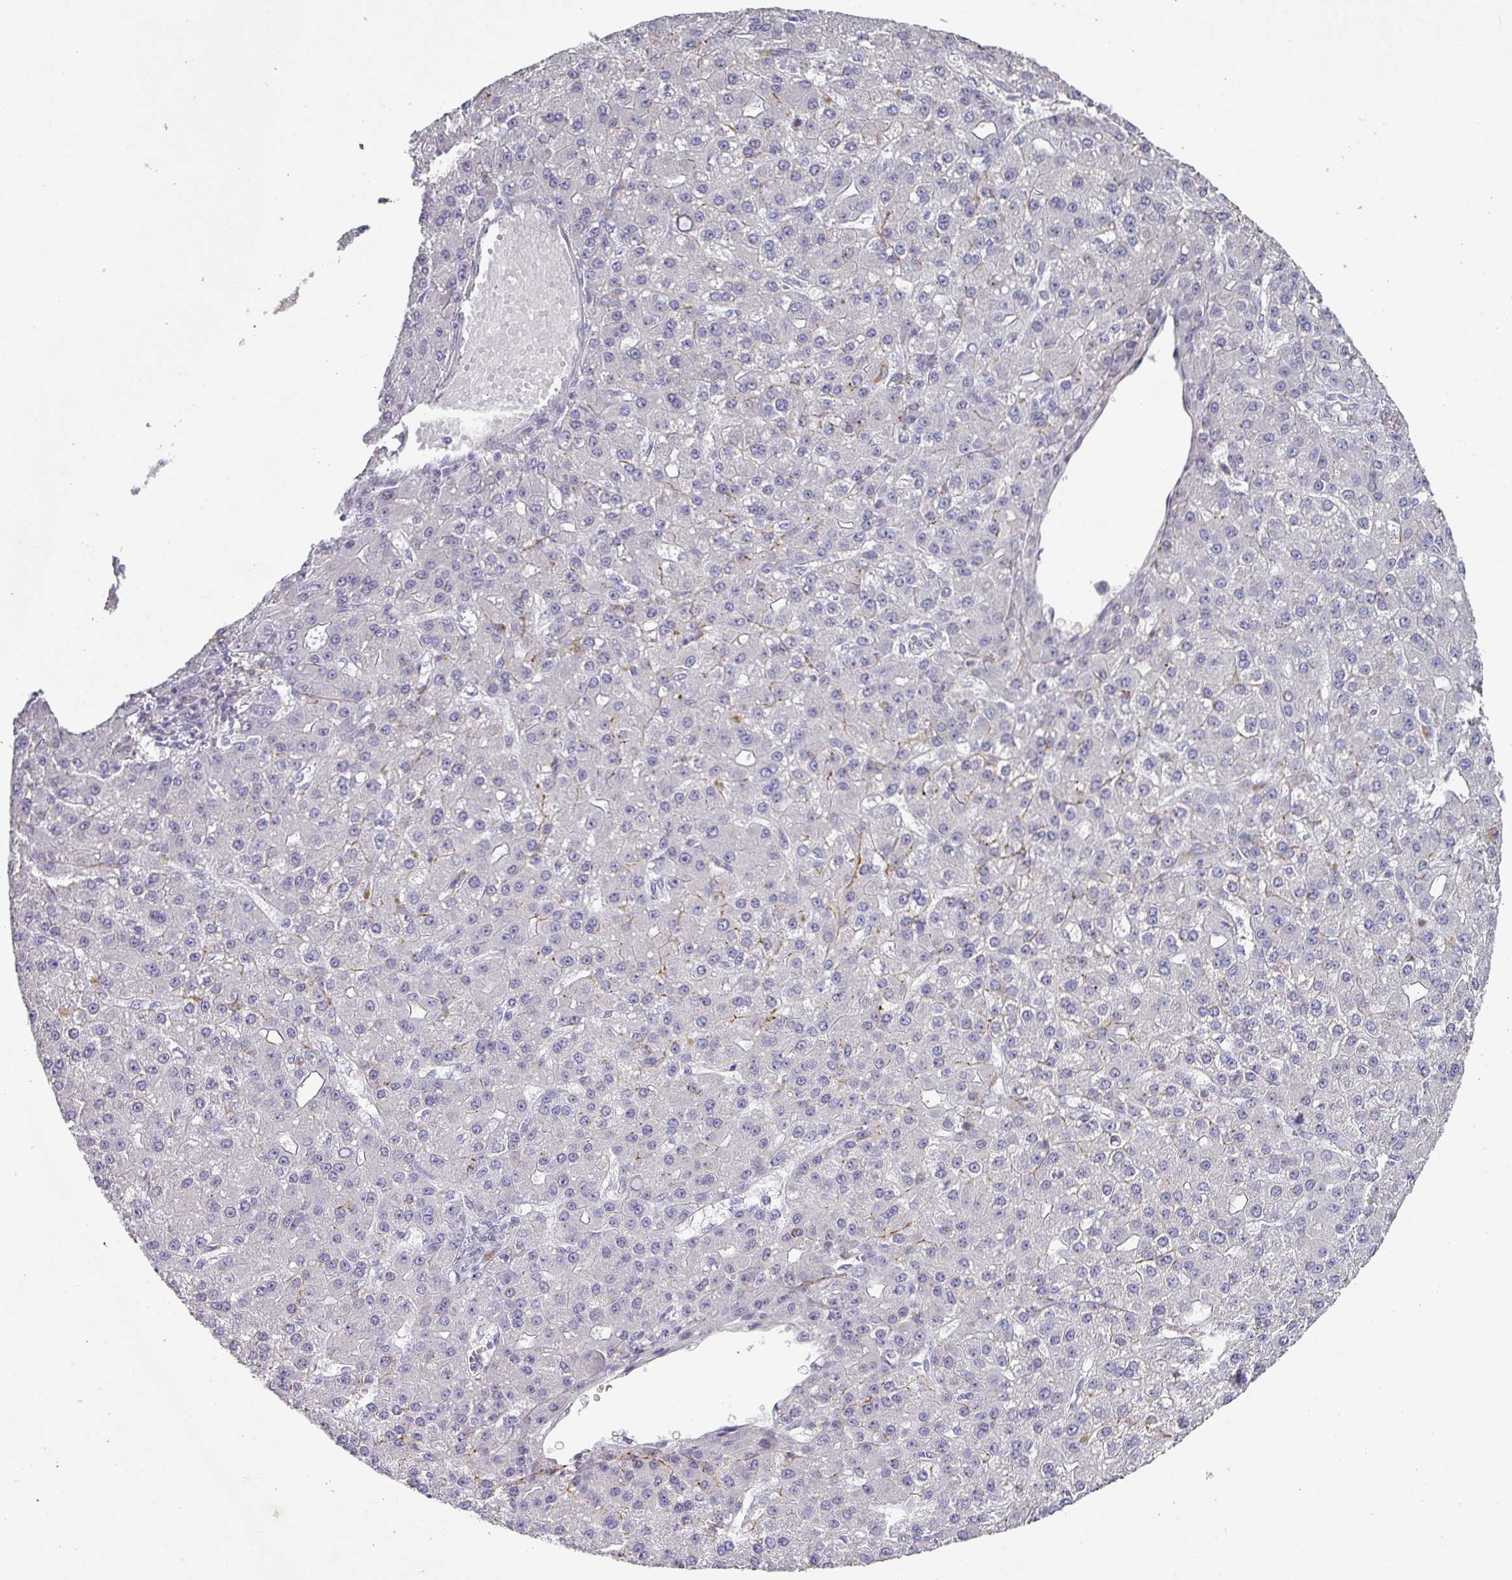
{"staining": {"intensity": "negative", "quantity": "none", "location": "none"}, "tissue": "liver cancer", "cell_type": "Tumor cells", "image_type": "cancer", "snomed": [{"axis": "morphology", "description": "Carcinoma, Hepatocellular, NOS"}, {"axis": "topography", "description": "Liver"}], "caption": "IHC image of liver cancer (hepatocellular carcinoma) stained for a protein (brown), which exhibits no expression in tumor cells. (DAB immunohistochemistry, high magnification).", "gene": "BTLA", "patient": {"sex": "male", "age": 67}}